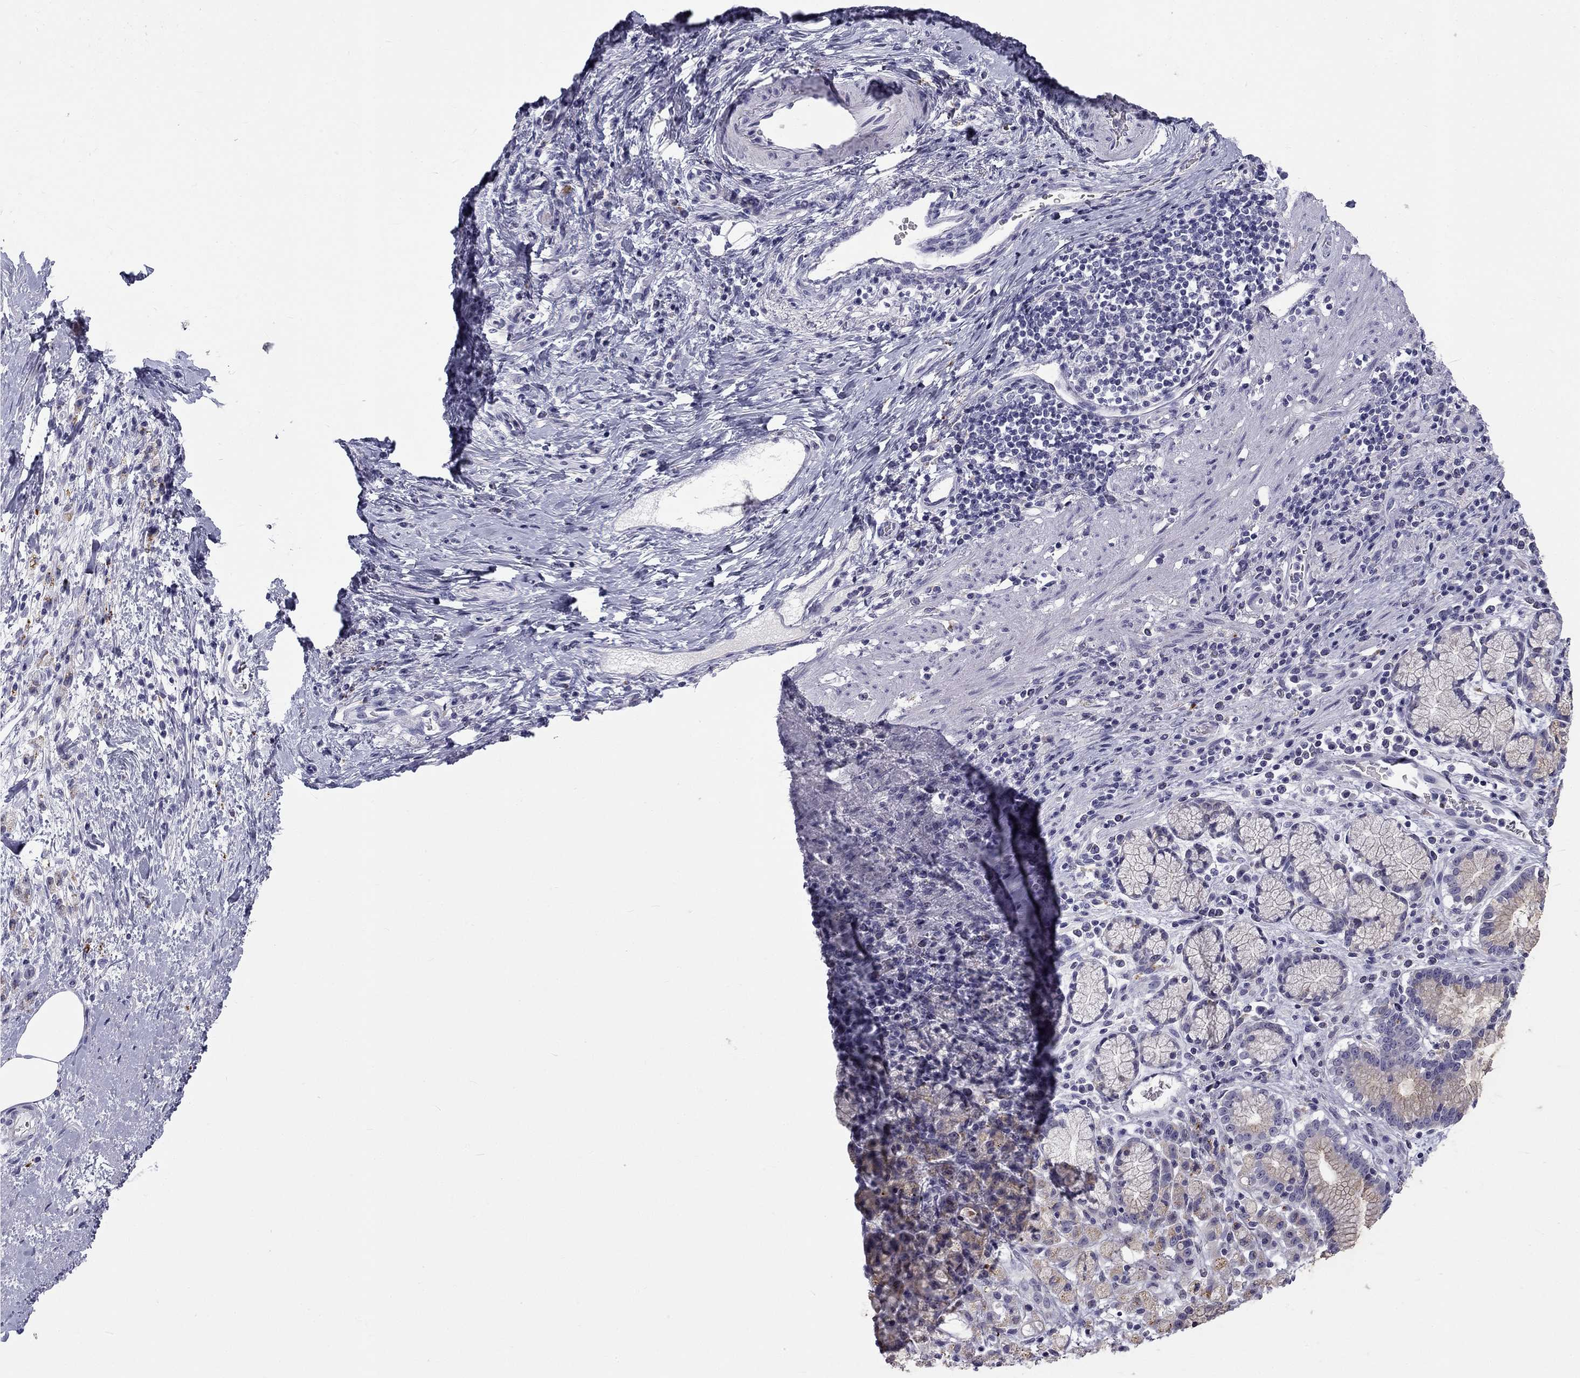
{"staining": {"intensity": "weak", "quantity": ">75%", "location": "cytoplasmic/membranous"}, "tissue": "stomach cancer", "cell_type": "Tumor cells", "image_type": "cancer", "snomed": [{"axis": "morphology", "description": "Adenocarcinoma, NOS"}, {"axis": "topography", "description": "Stomach"}], "caption": "Human stomach cancer stained with a protein marker exhibits weak staining in tumor cells.", "gene": "CLPSL2", "patient": {"sex": "male", "age": 58}}